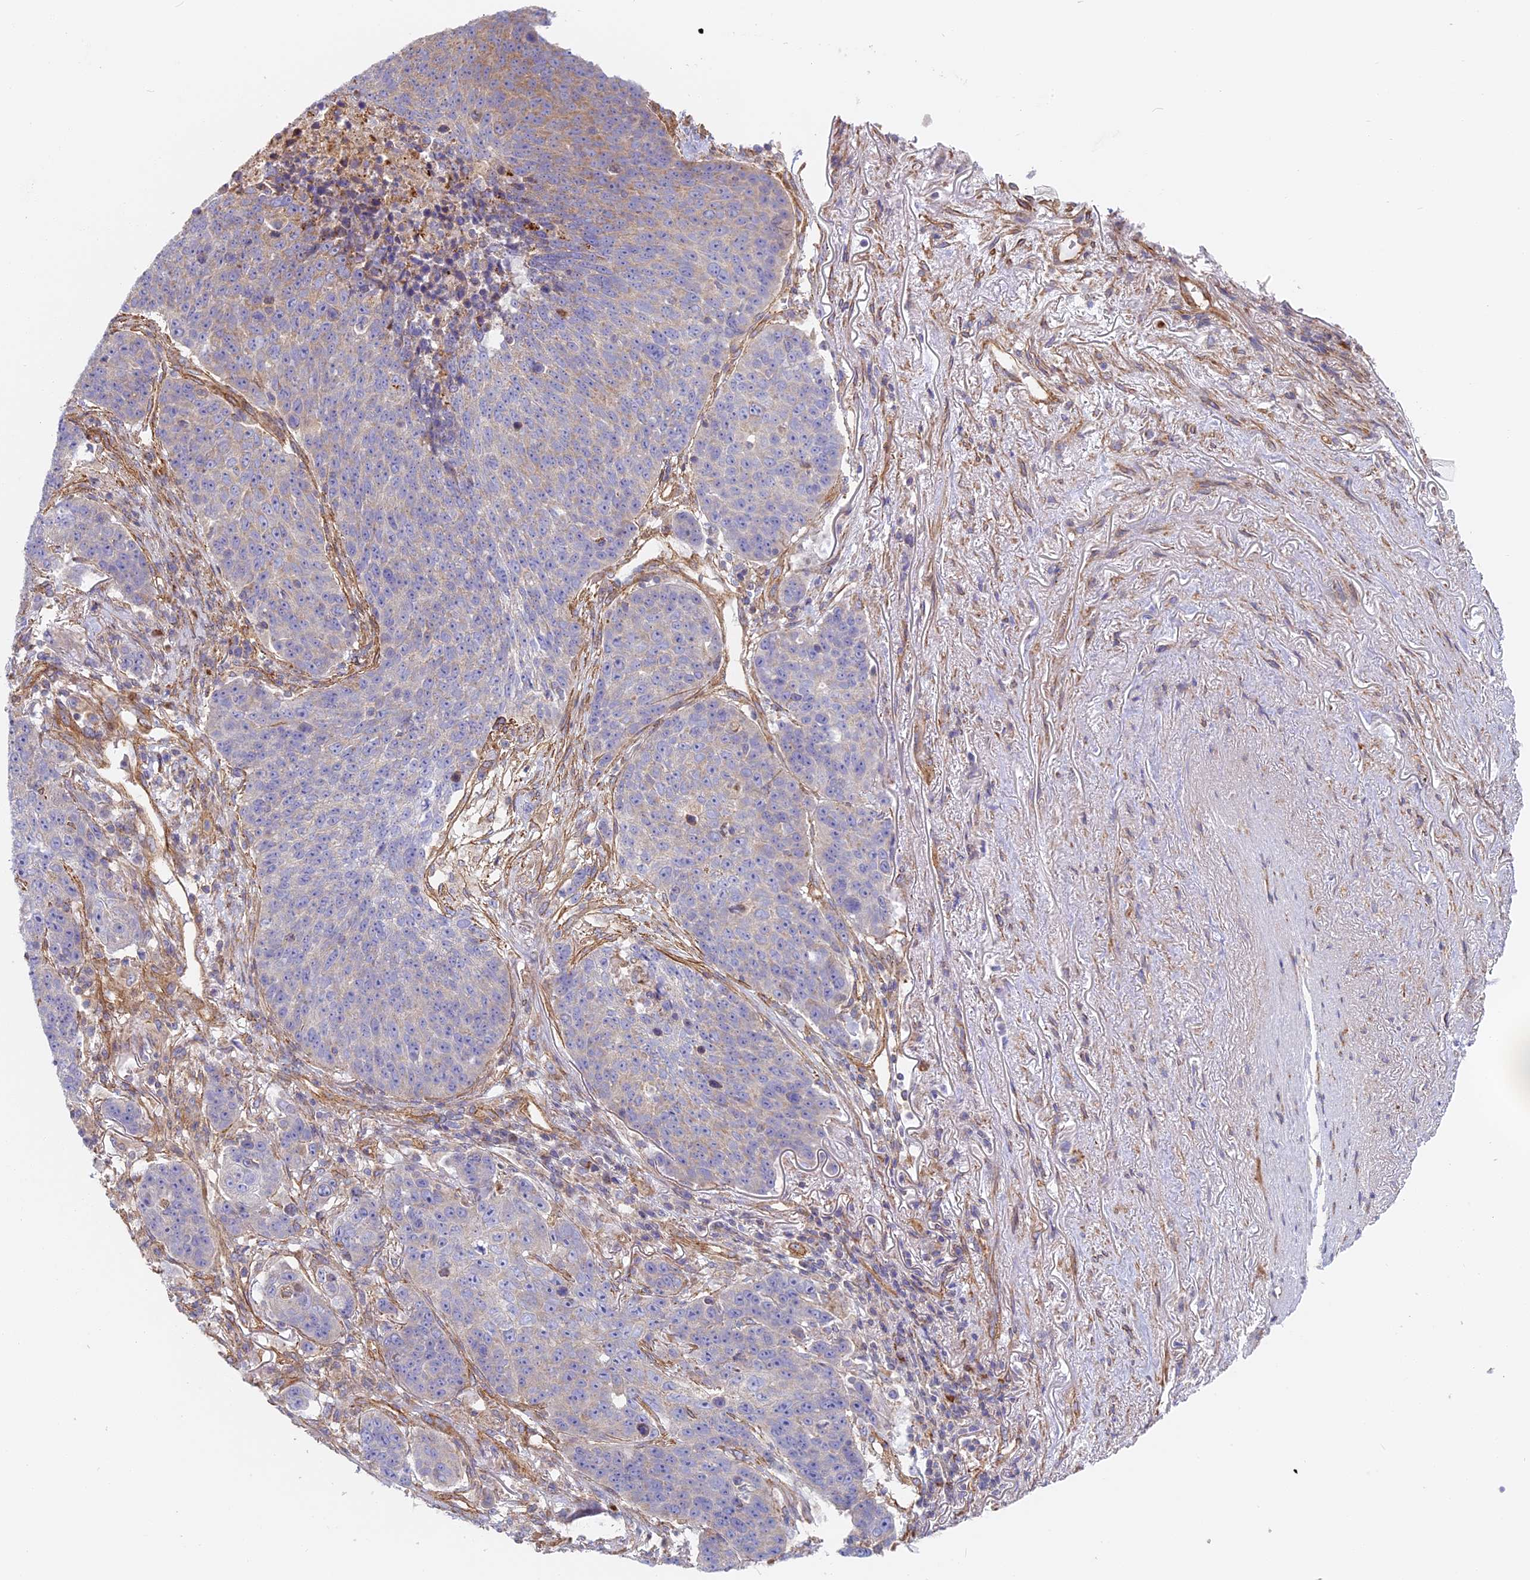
{"staining": {"intensity": "negative", "quantity": "none", "location": "none"}, "tissue": "lung cancer", "cell_type": "Tumor cells", "image_type": "cancer", "snomed": [{"axis": "morphology", "description": "Normal tissue, NOS"}, {"axis": "morphology", "description": "Squamous cell carcinoma, NOS"}, {"axis": "topography", "description": "Lymph node"}, {"axis": "topography", "description": "Lung"}], "caption": "A high-resolution micrograph shows immunohistochemistry staining of squamous cell carcinoma (lung), which exhibits no significant positivity in tumor cells.", "gene": "DDA1", "patient": {"sex": "male", "age": 66}}